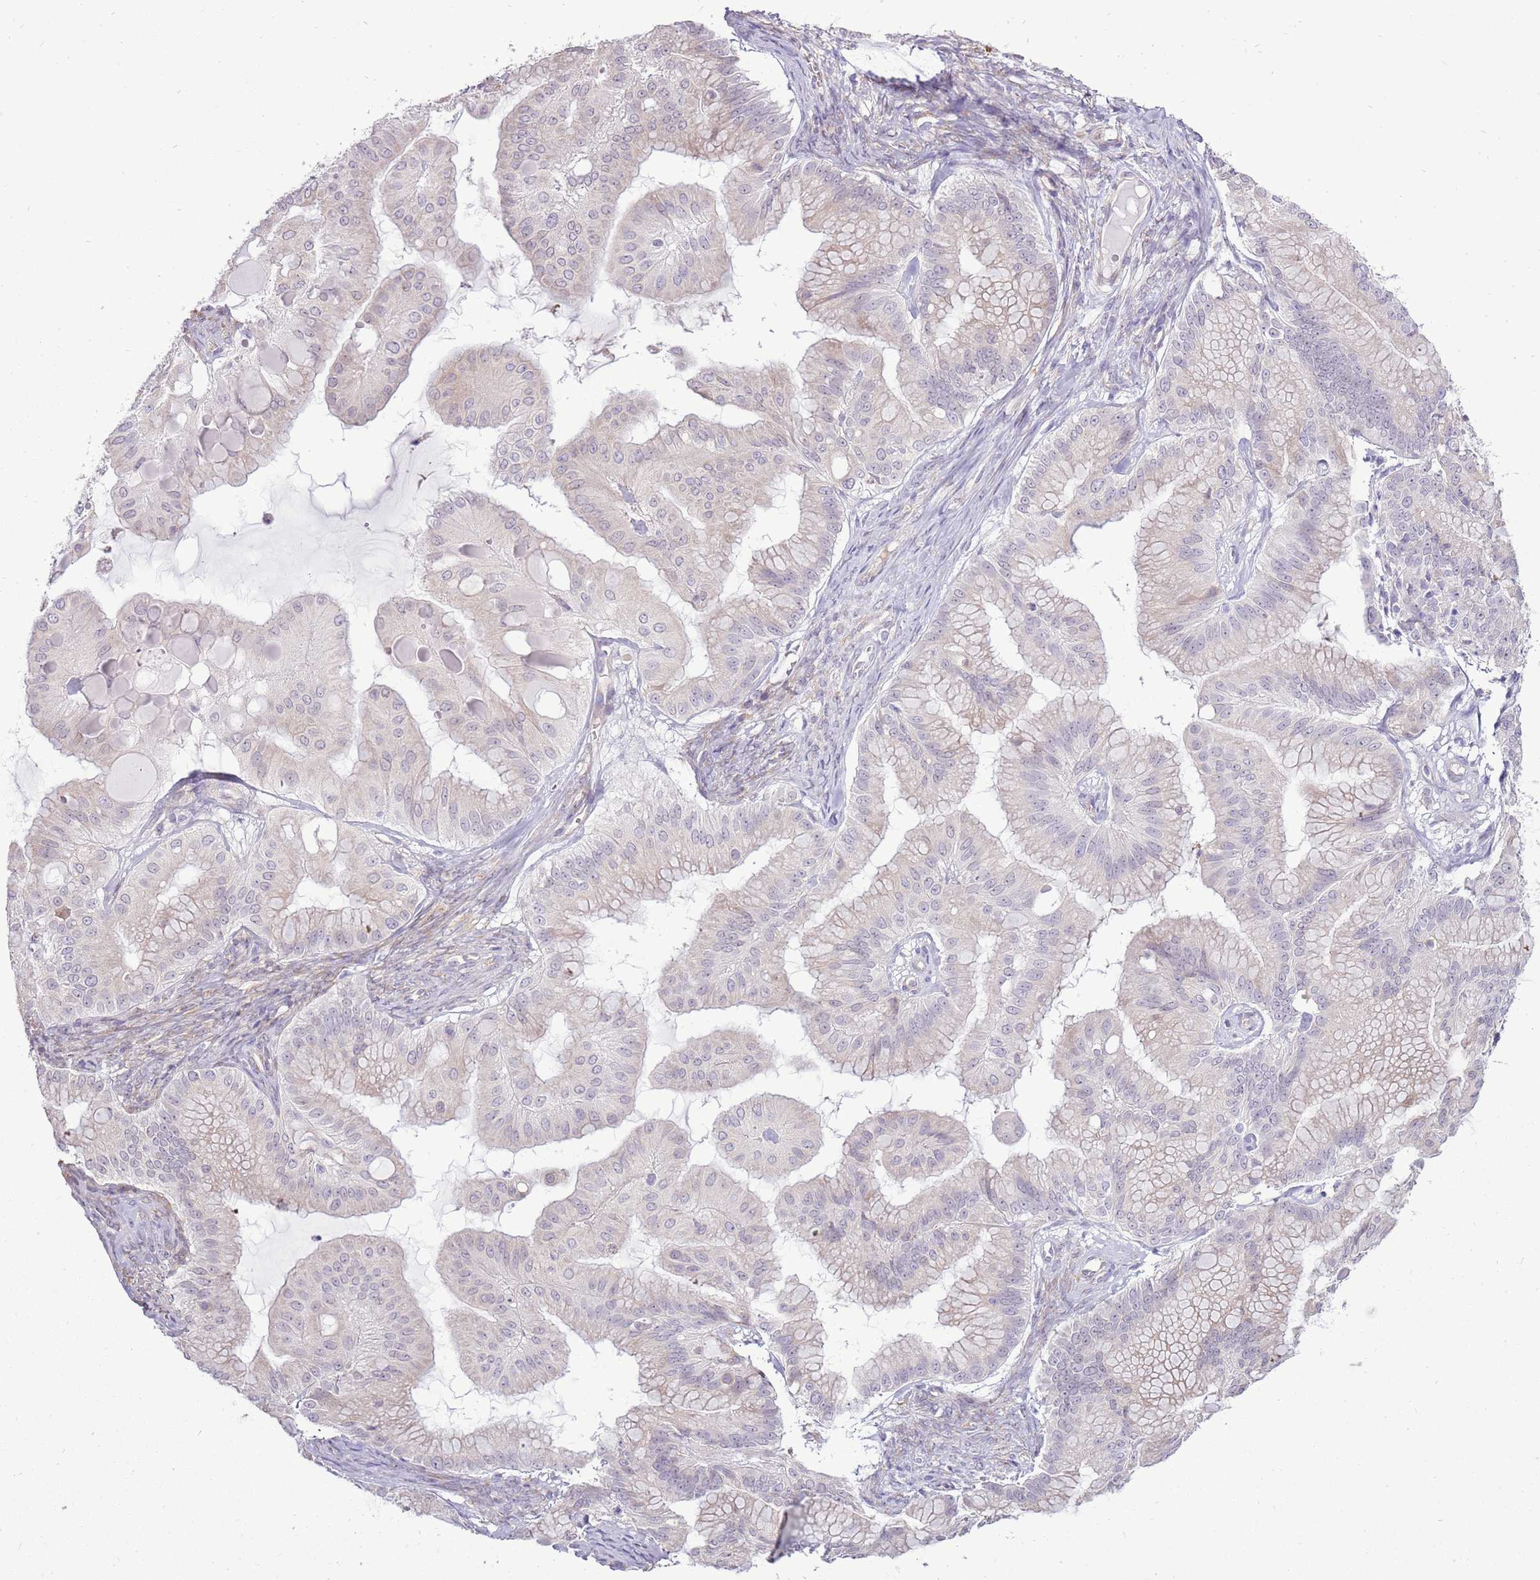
{"staining": {"intensity": "negative", "quantity": "none", "location": "none"}, "tissue": "ovarian cancer", "cell_type": "Tumor cells", "image_type": "cancer", "snomed": [{"axis": "morphology", "description": "Cystadenocarcinoma, mucinous, NOS"}, {"axis": "topography", "description": "Ovary"}], "caption": "Micrograph shows no significant protein positivity in tumor cells of ovarian cancer. (Brightfield microscopy of DAB IHC at high magnification).", "gene": "UGGT2", "patient": {"sex": "female", "age": 61}}